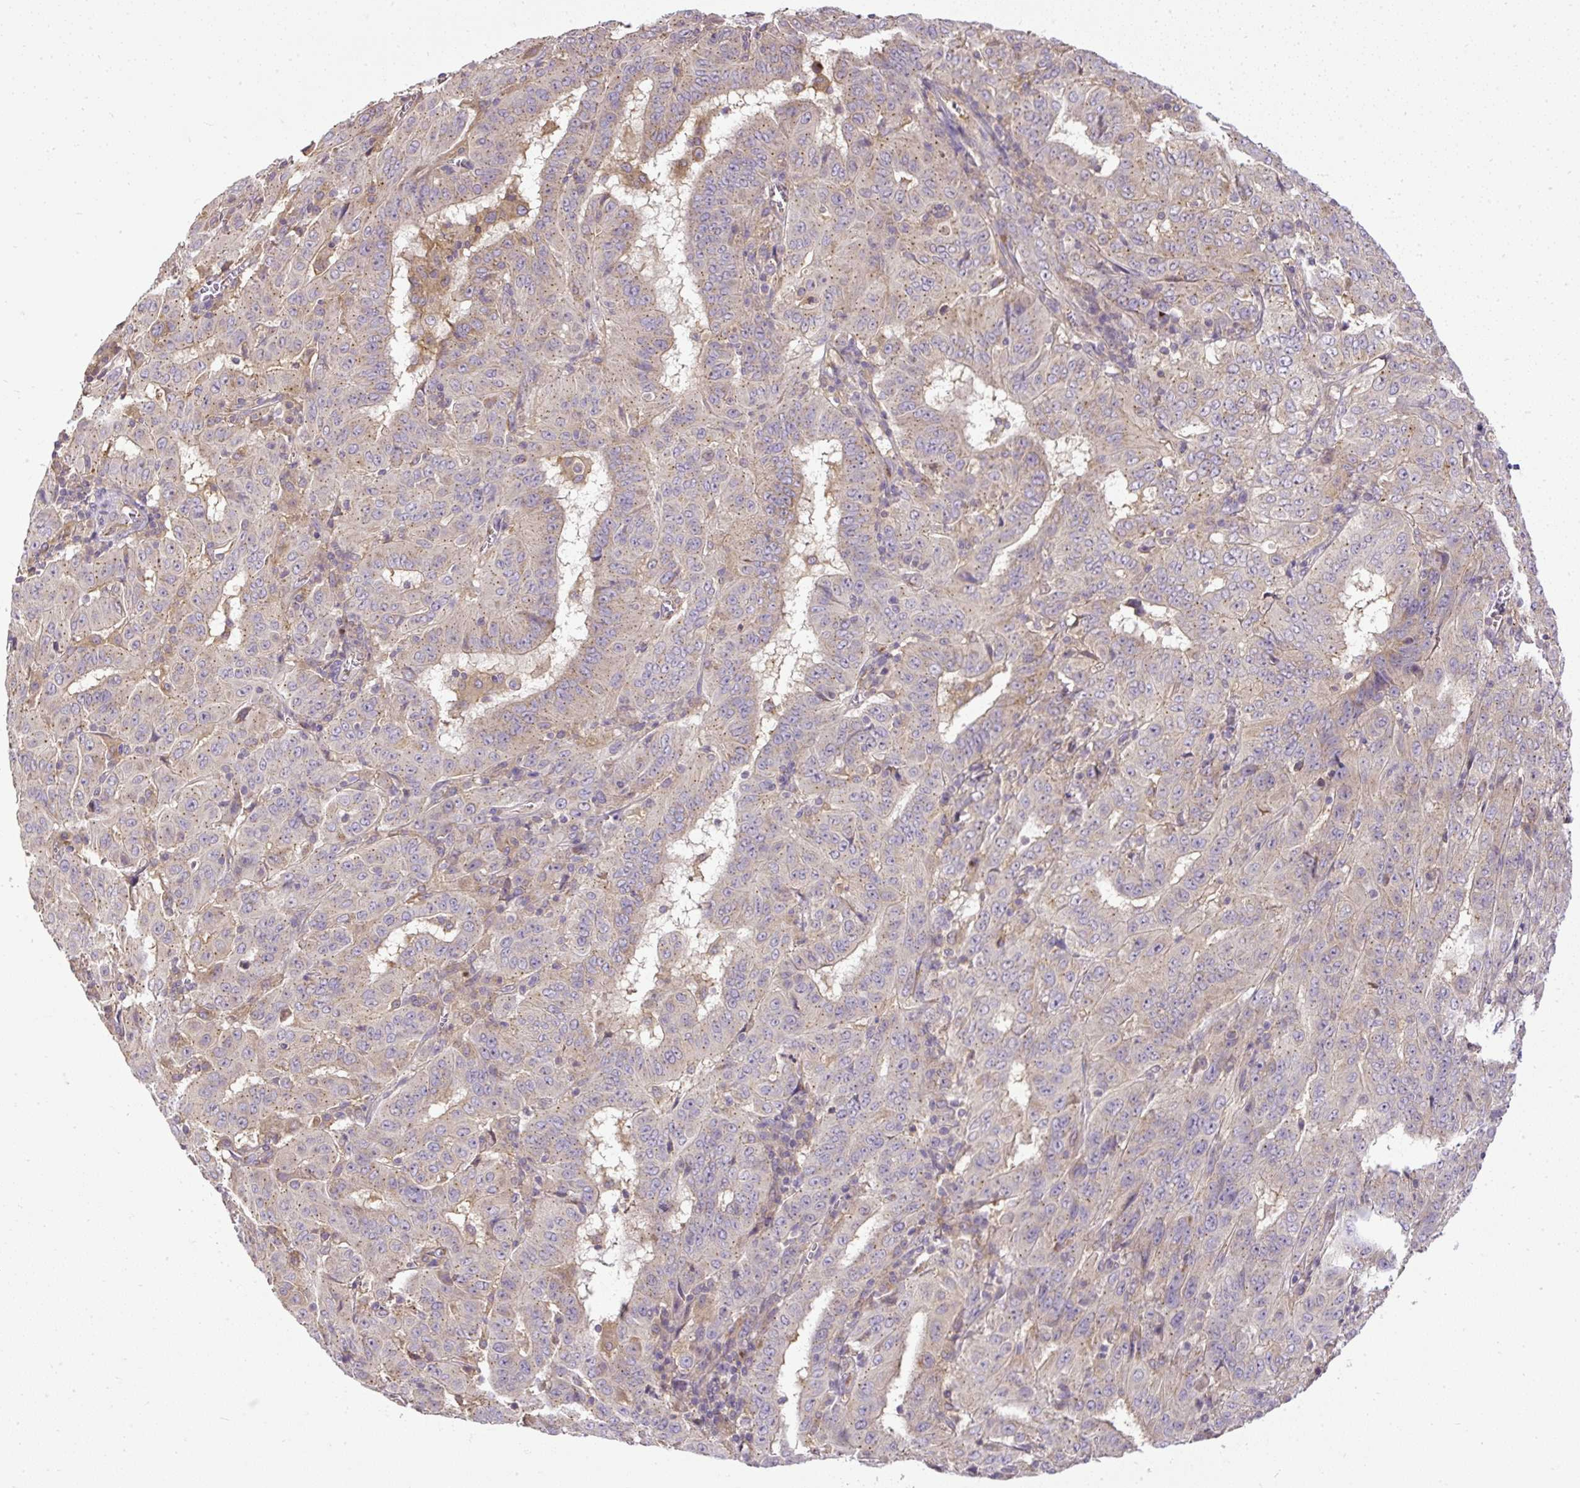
{"staining": {"intensity": "weak", "quantity": "<25%", "location": "cytoplasmic/membranous"}, "tissue": "pancreatic cancer", "cell_type": "Tumor cells", "image_type": "cancer", "snomed": [{"axis": "morphology", "description": "Adenocarcinoma, NOS"}, {"axis": "topography", "description": "Pancreas"}], "caption": "The image shows no significant positivity in tumor cells of adenocarcinoma (pancreatic).", "gene": "SMC4", "patient": {"sex": "male", "age": 63}}